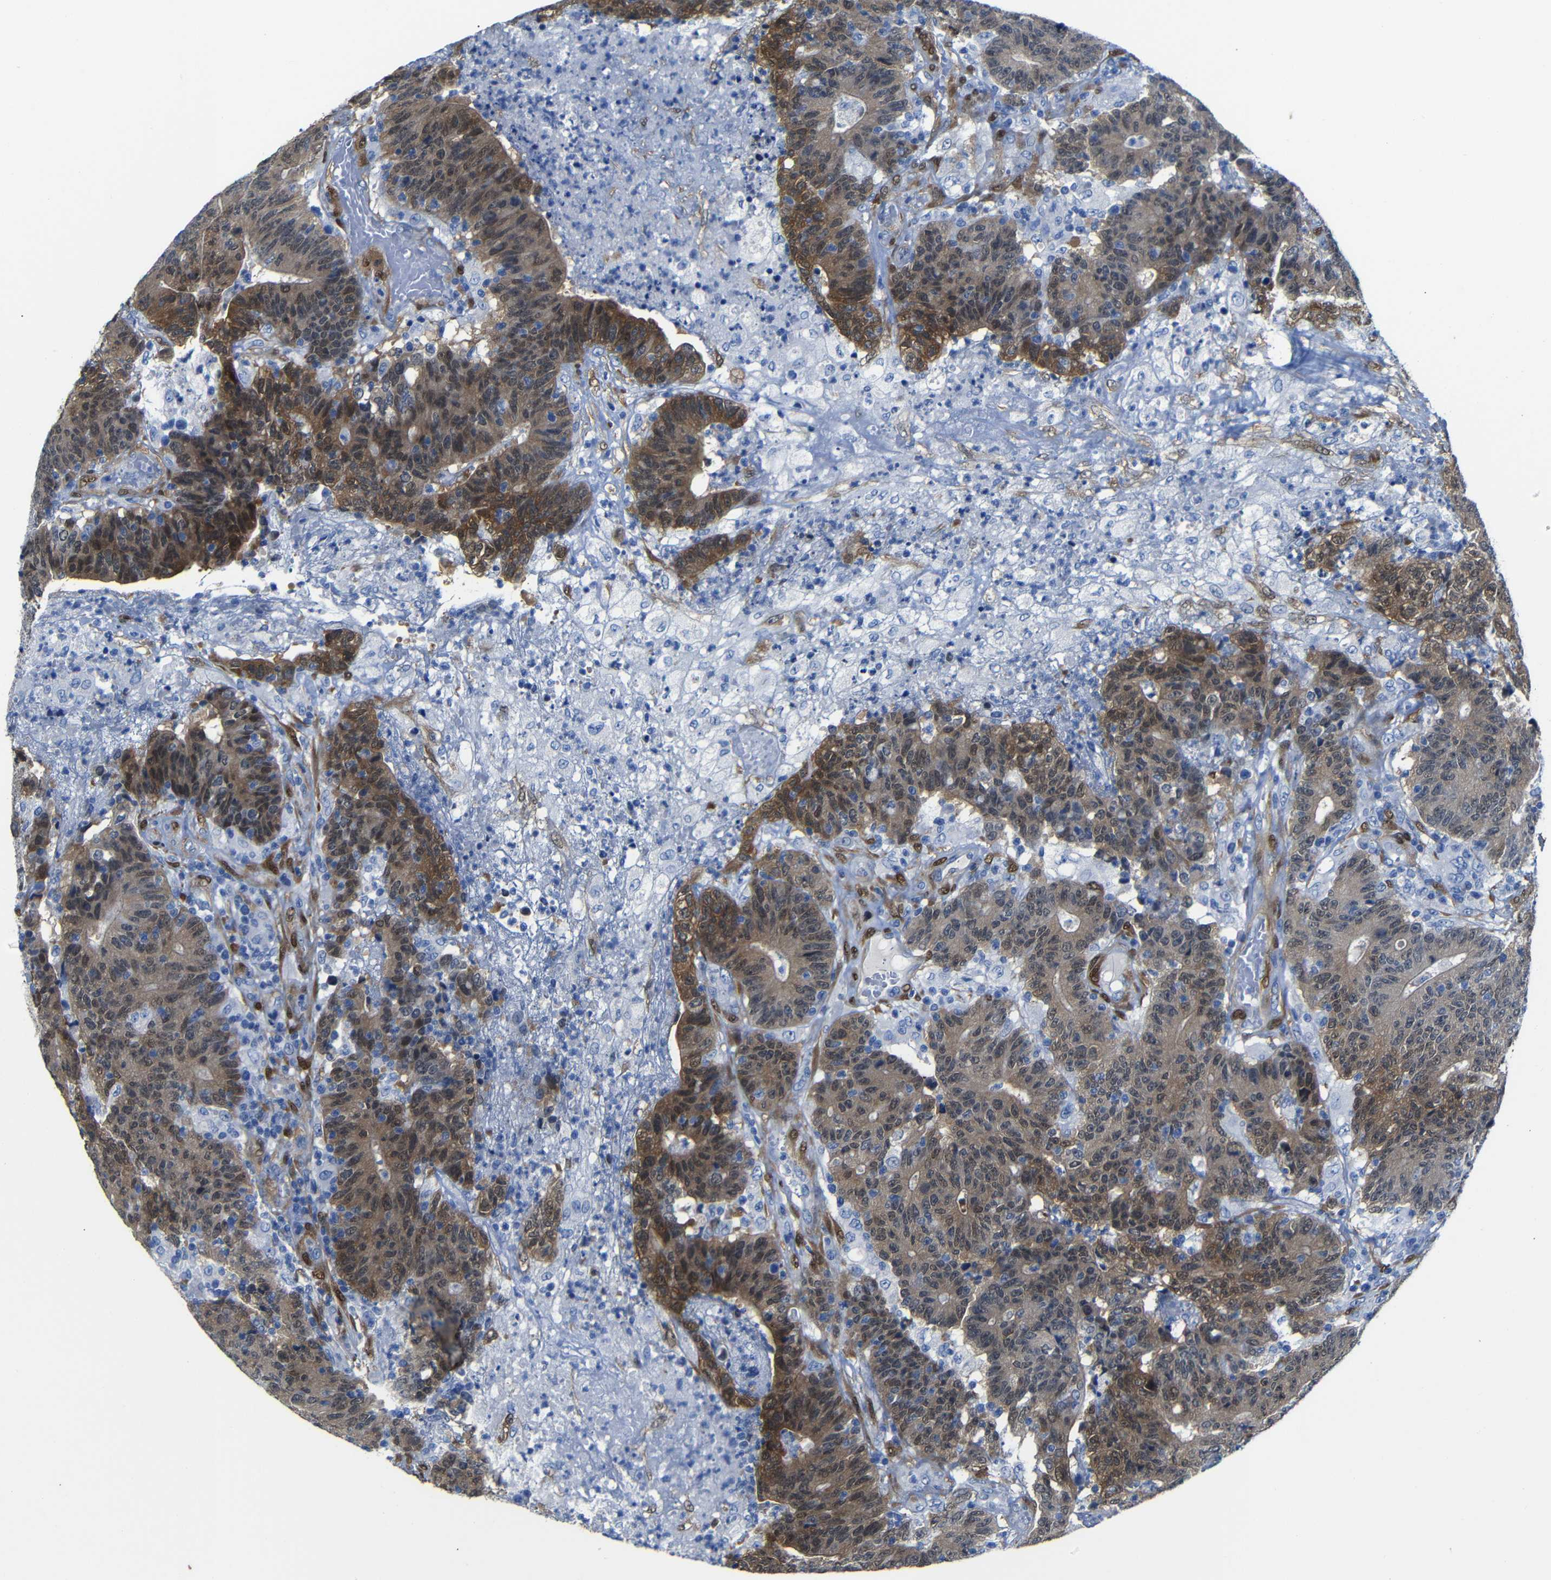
{"staining": {"intensity": "moderate", "quantity": ">75%", "location": "cytoplasmic/membranous"}, "tissue": "colorectal cancer", "cell_type": "Tumor cells", "image_type": "cancer", "snomed": [{"axis": "morphology", "description": "Normal tissue, NOS"}, {"axis": "morphology", "description": "Adenocarcinoma, NOS"}, {"axis": "topography", "description": "Colon"}], "caption": "This image displays immunohistochemistry (IHC) staining of human adenocarcinoma (colorectal), with medium moderate cytoplasmic/membranous positivity in approximately >75% of tumor cells.", "gene": "YAP1", "patient": {"sex": "female", "age": 75}}